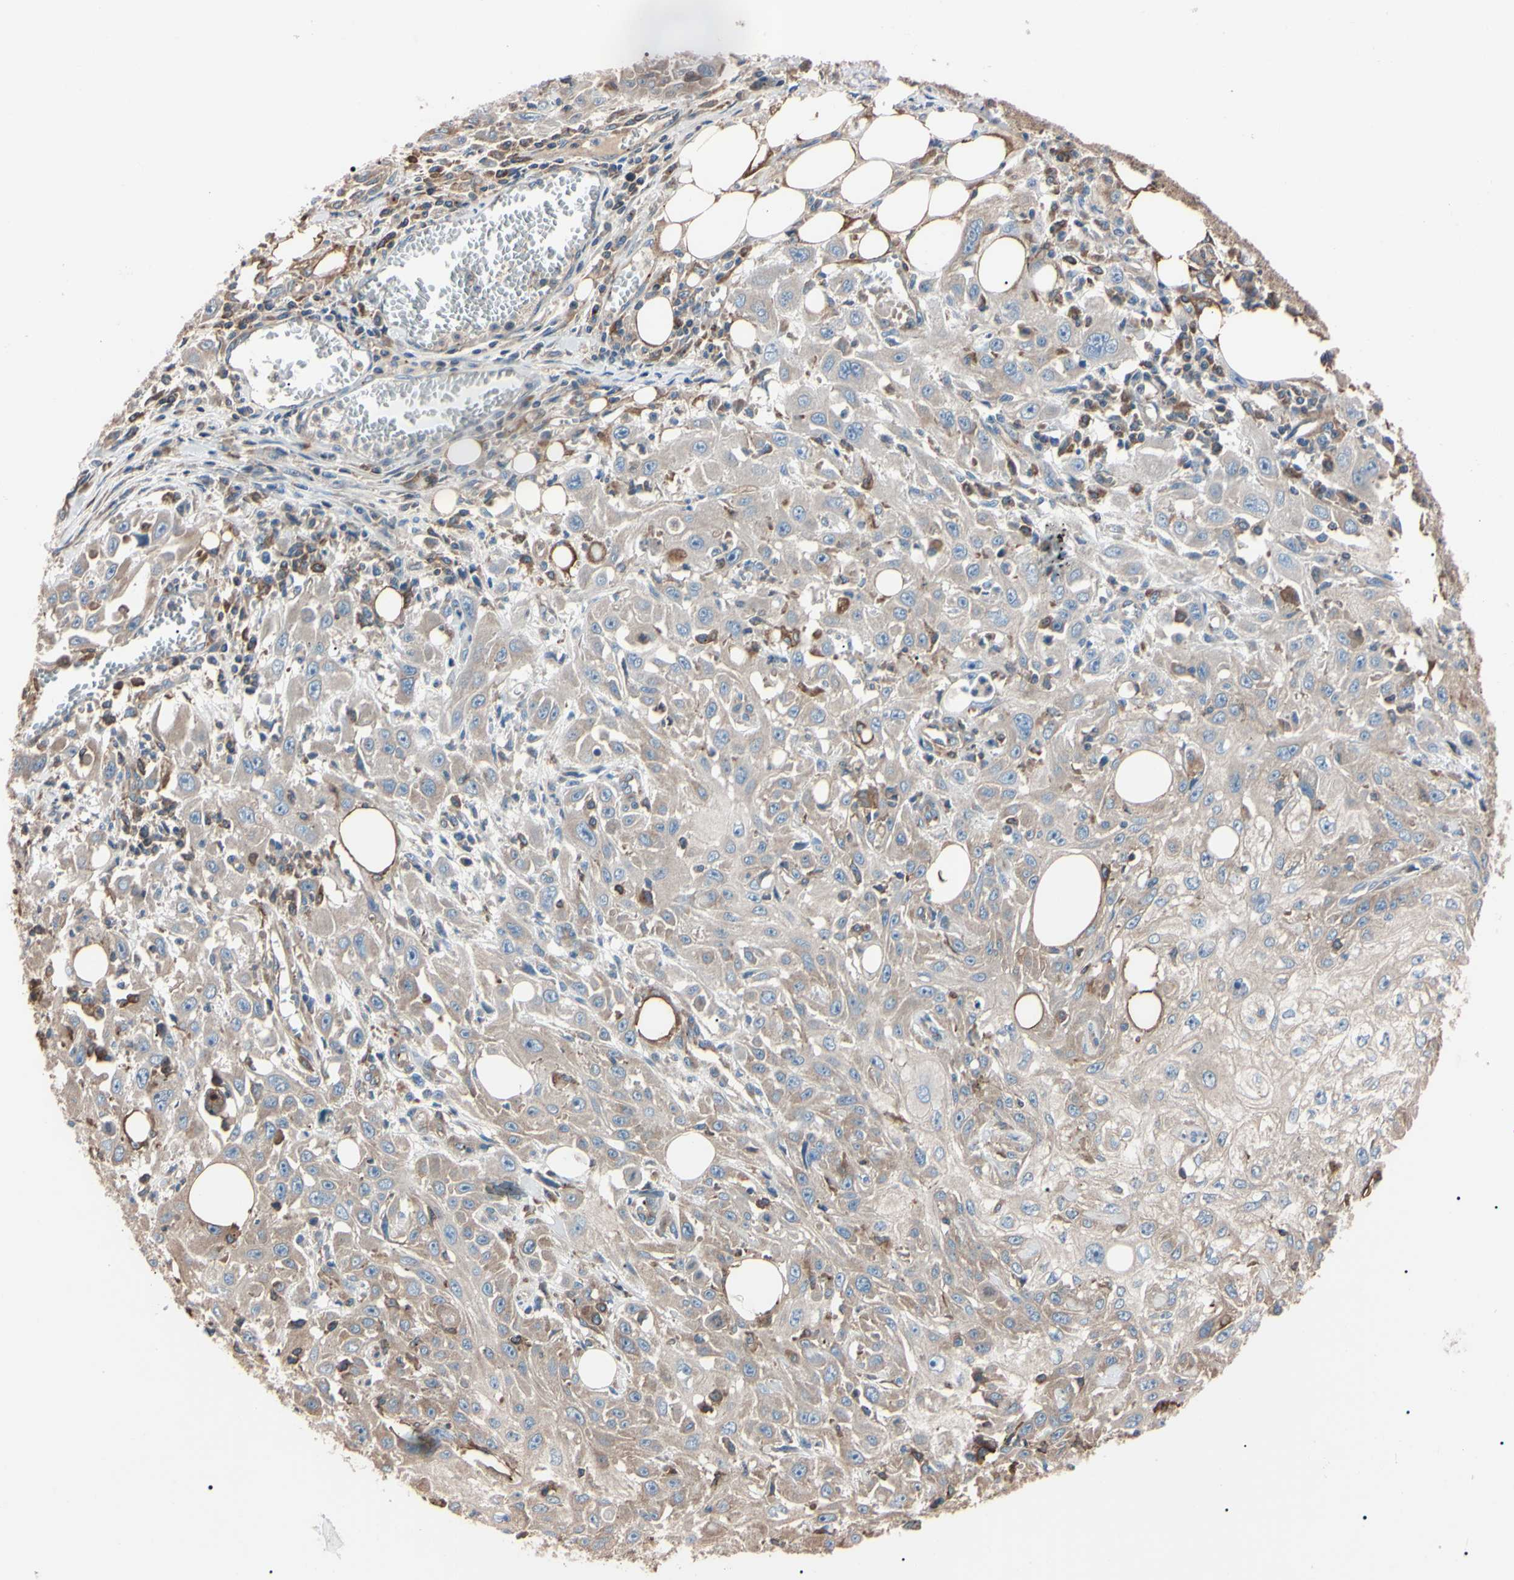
{"staining": {"intensity": "weak", "quantity": ">75%", "location": "cytoplasmic/membranous"}, "tissue": "skin cancer", "cell_type": "Tumor cells", "image_type": "cancer", "snomed": [{"axis": "morphology", "description": "Squamous cell carcinoma, NOS"}, {"axis": "topography", "description": "Skin"}], "caption": "Tumor cells exhibit weak cytoplasmic/membranous expression in about >75% of cells in skin cancer (squamous cell carcinoma).", "gene": "PRKACA", "patient": {"sex": "male", "age": 75}}